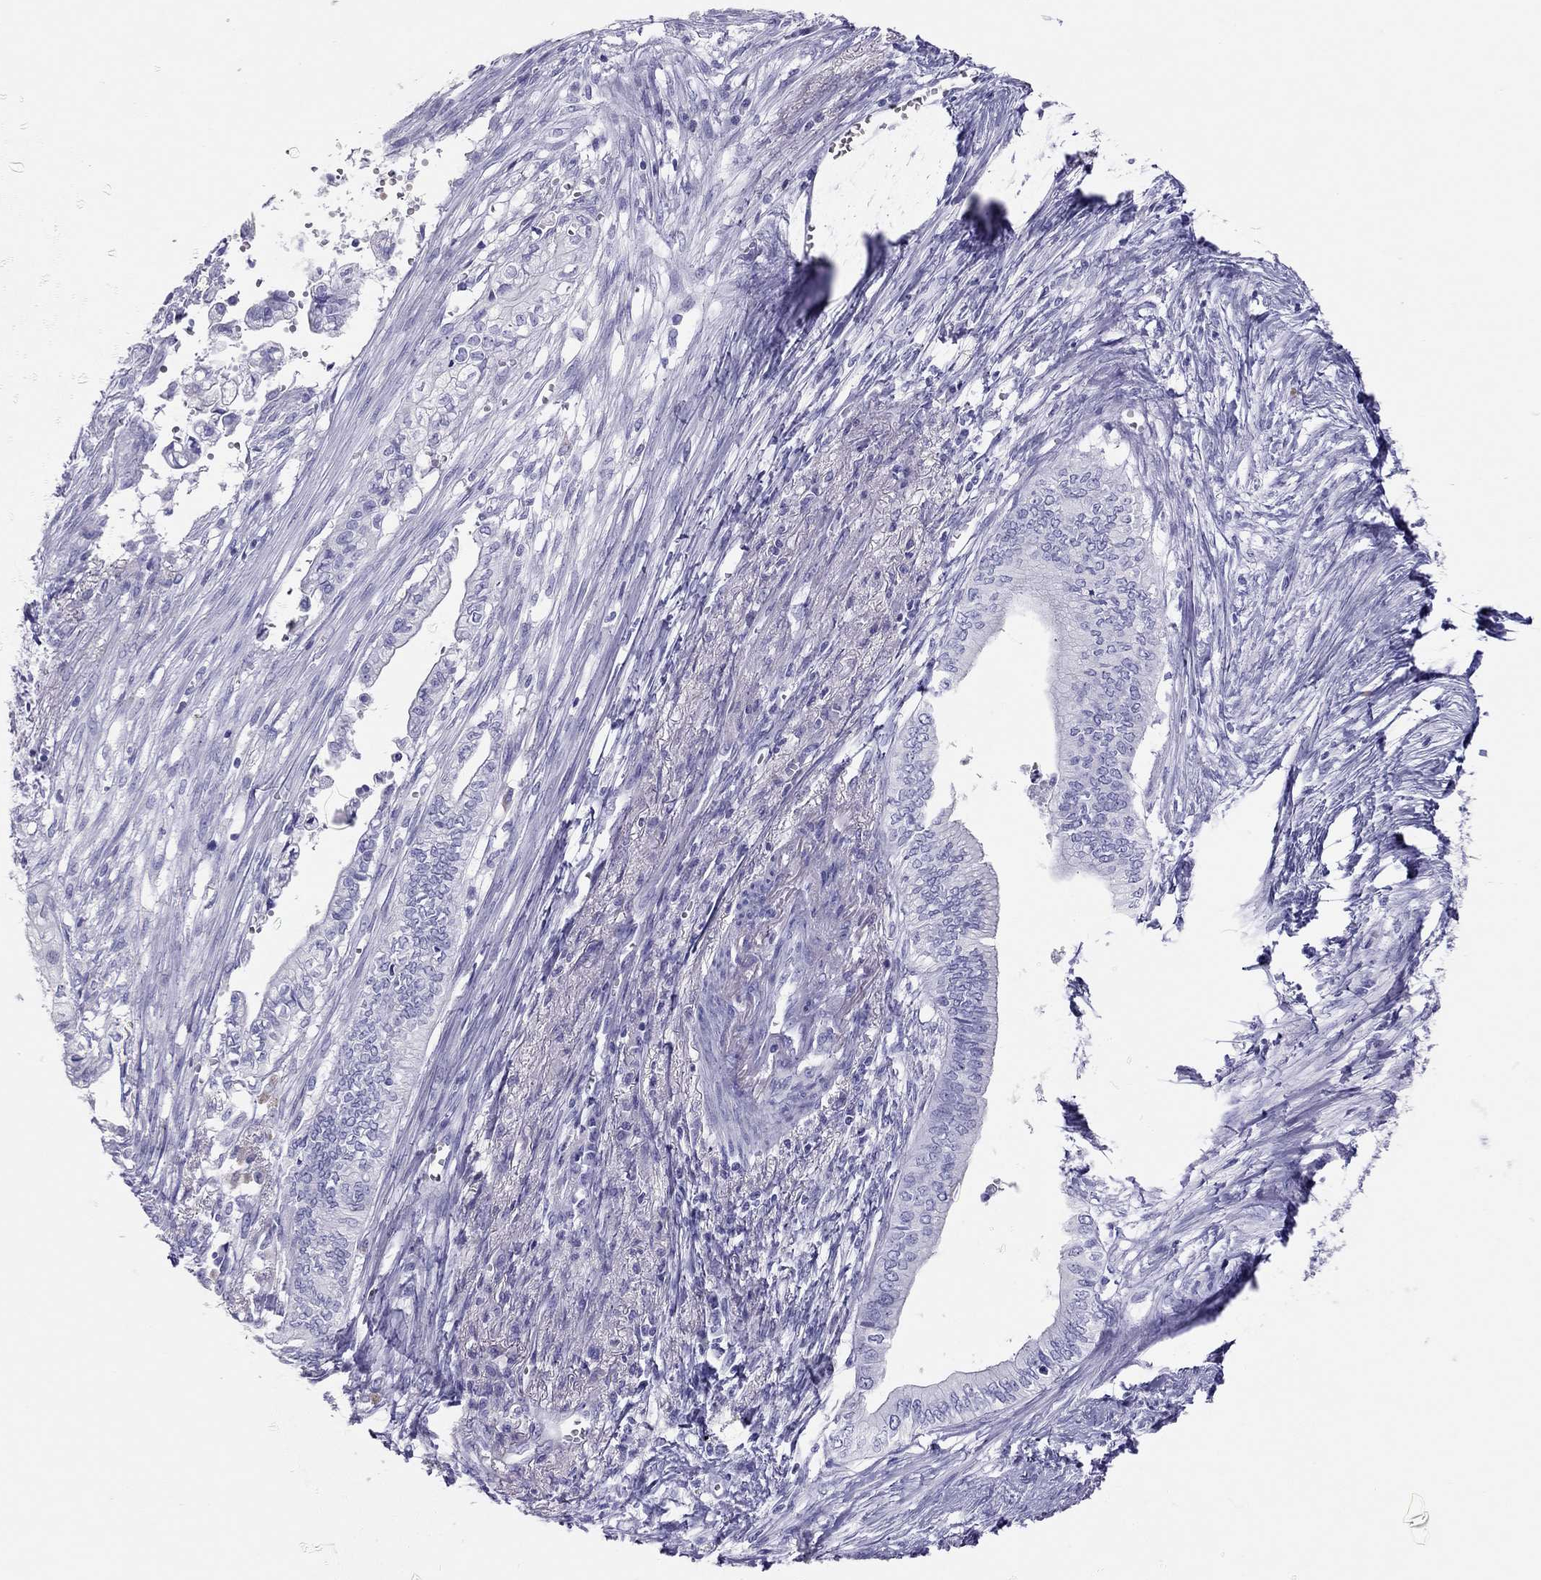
{"staining": {"intensity": "negative", "quantity": "none", "location": "none"}, "tissue": "pancreatic cancer", "cell_type": "Tumor cells", "image_type": "cancer", "snomed": [{"axis": "morphology", "description": "Adenocarcinoma, NOS"}, {"axis": "topography", "description": "Pancreas"}], "caption": "DAB (3,3'-diaminobenzidine) immunohistochemical staining of human pancreatic cancer displays no significant positivity in tumor cells.", "gene": "TSHB", "patient": {"sex": "female", "age": 61}}